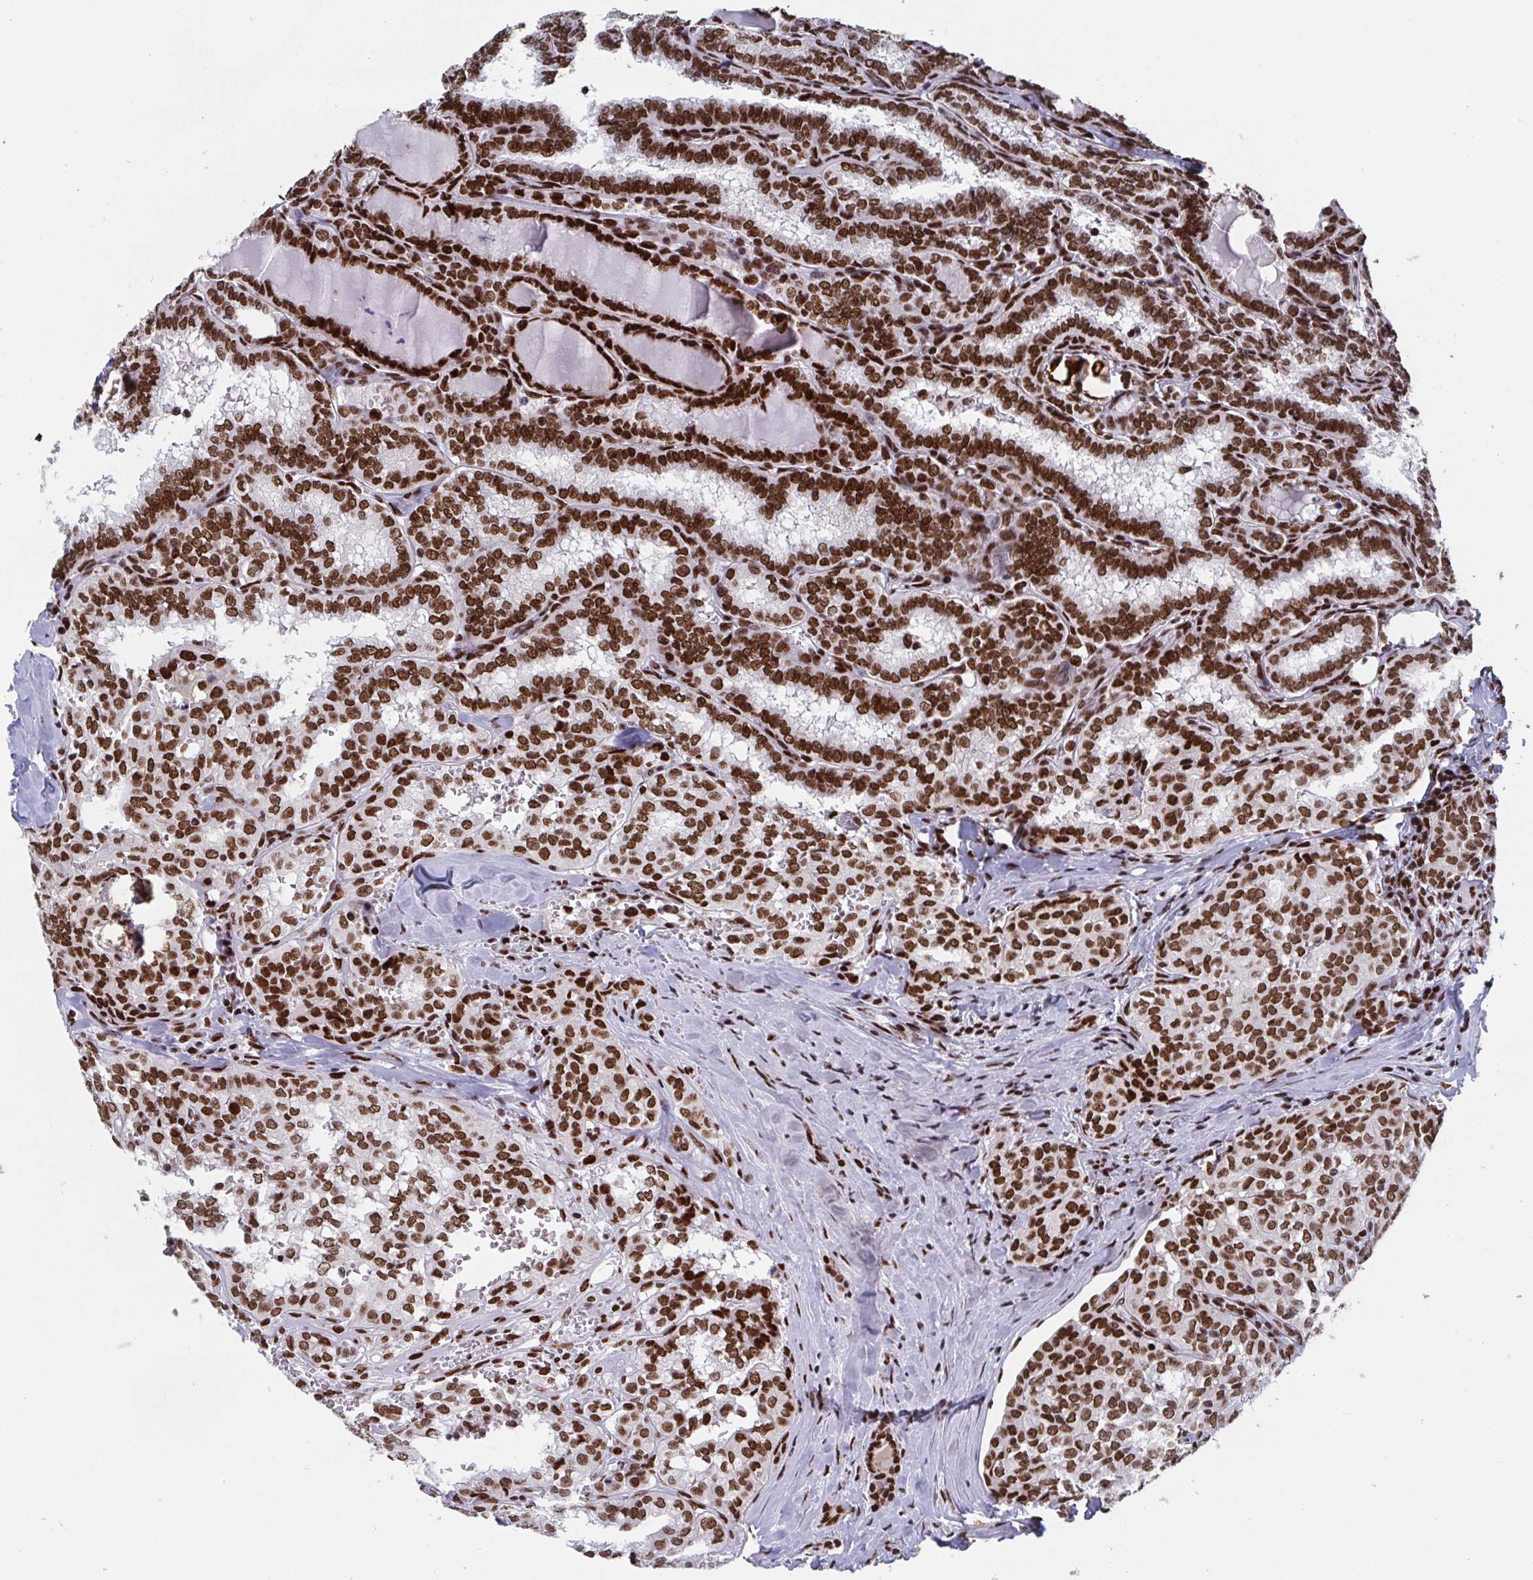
{"staining": {"intensity": "strong", "quantity": ">75%", "location": "nuclear"}, "tissue": "thyroid cancer", "cell_type": "Tumor cells", "image_type": "cancer", "snomed": [{"axis": "morphology", "description": "Papillary adenocarcinoma, NOS"}, {"axis": "topography", "description": "Thyroid gland"}], "caption": "Immunohistochemistry photomicrograph of neoplastic tissue: papillary adenocarcinoma (thyroid) stained using immunohistochemistry shows high levels of strong protein expression localized specifically in the nuclear of tumor cells, appearing as a nuclear brown color.", "gene": "ZNF607", "patient": {"sex": "female", "age": 30}}